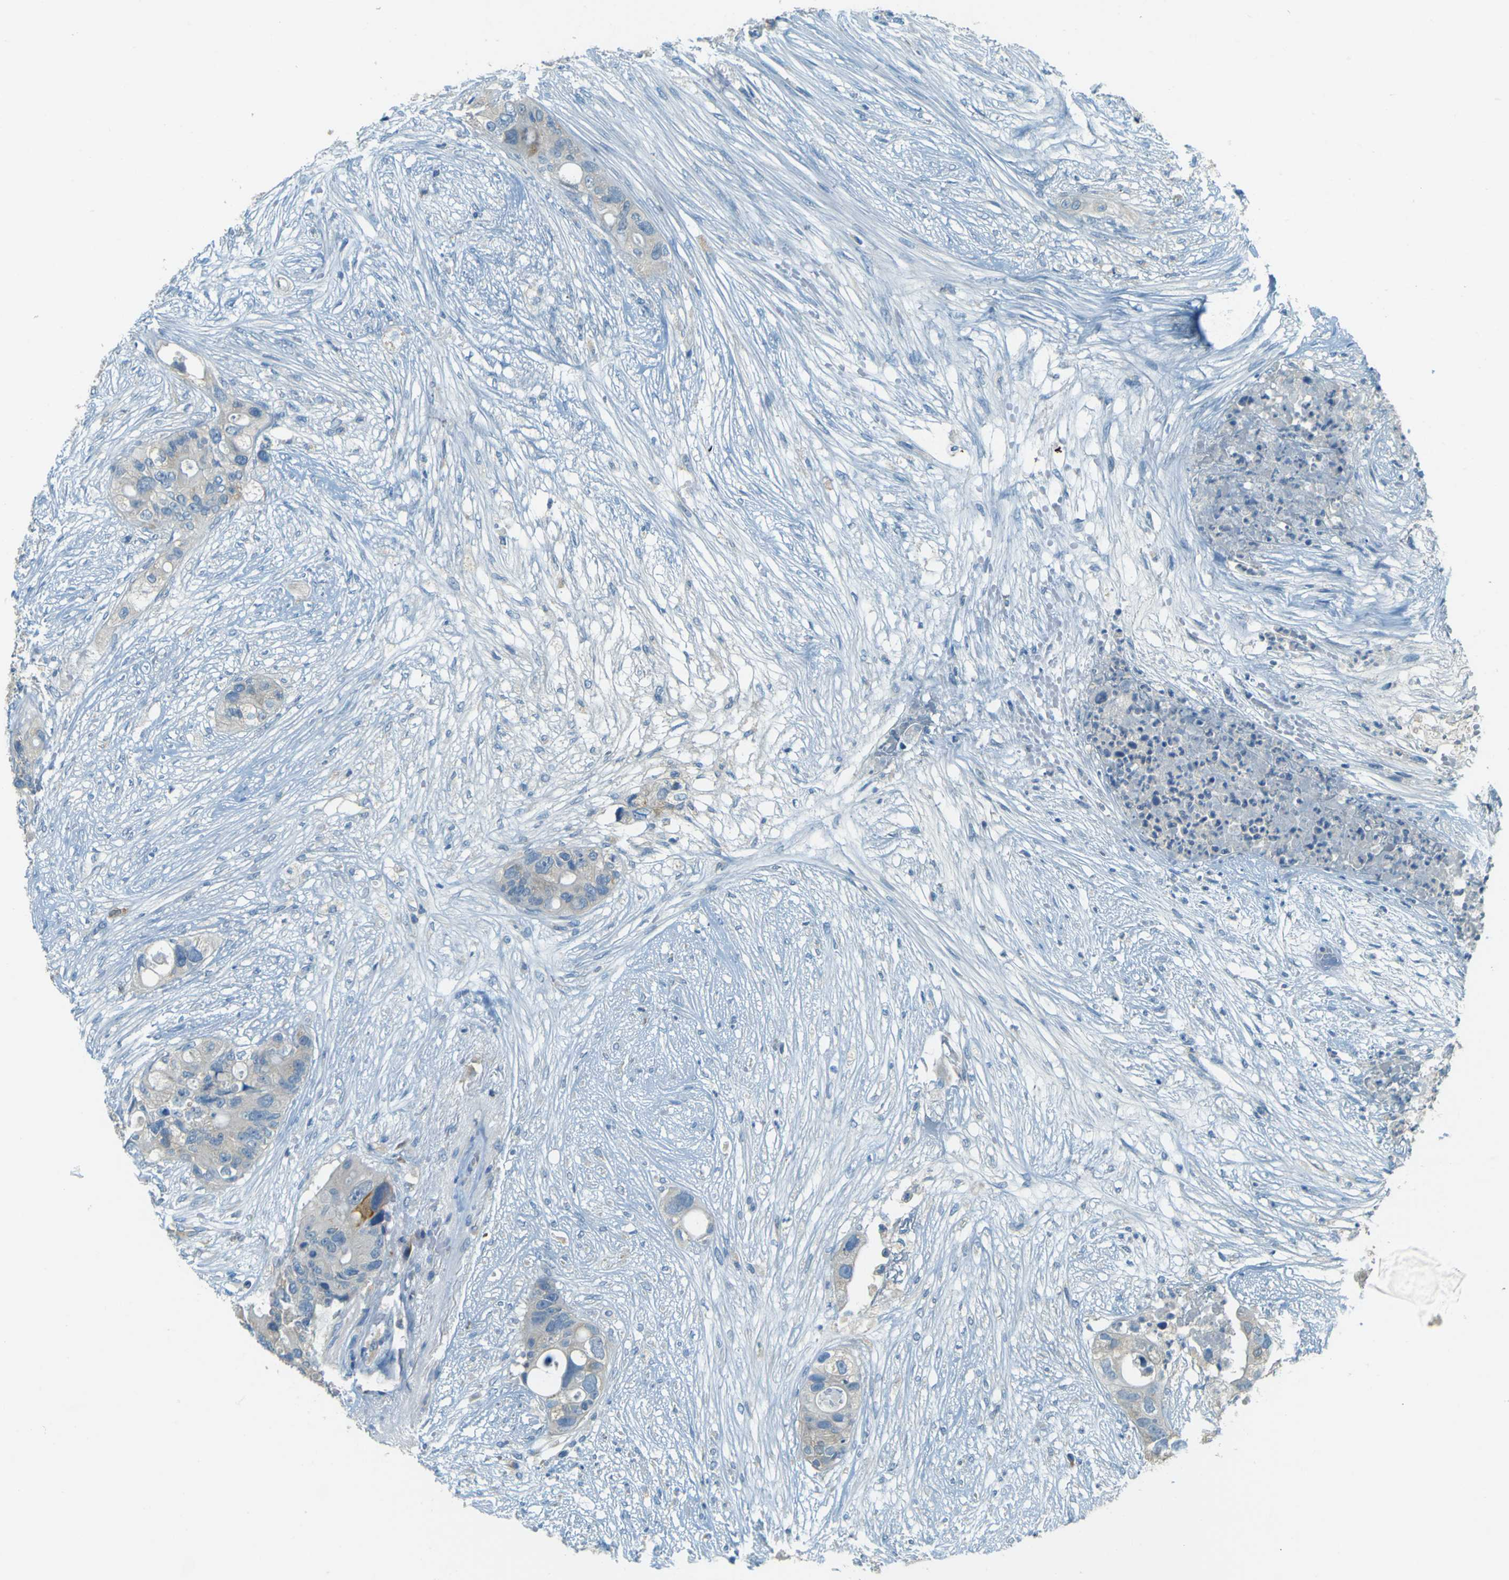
{"staining": {"intensity": "weak", "quantity": "25%-75%", "location": "cytoplasmic/membranous"}, "tissue": "colorectal cancer", "cell_type": "Tumor cells", "image_type": "cancer", "snomed": [{"axis": "morphology", "description": "Adenocarcinoma, NOS"}, {"axis": "topography", "description": "Colon"}], "caption": "The micrograph shows immunohistochemical staining of colorectal cancer. There is weak cytoplasmic/membranous expression is identified in about 25%-75% of tumor cells. (DAB IHC, brown staining for protein, blue staining for nuclei).", "gene": "FKTN", "patient": {"sex": "female", "age": 11}}